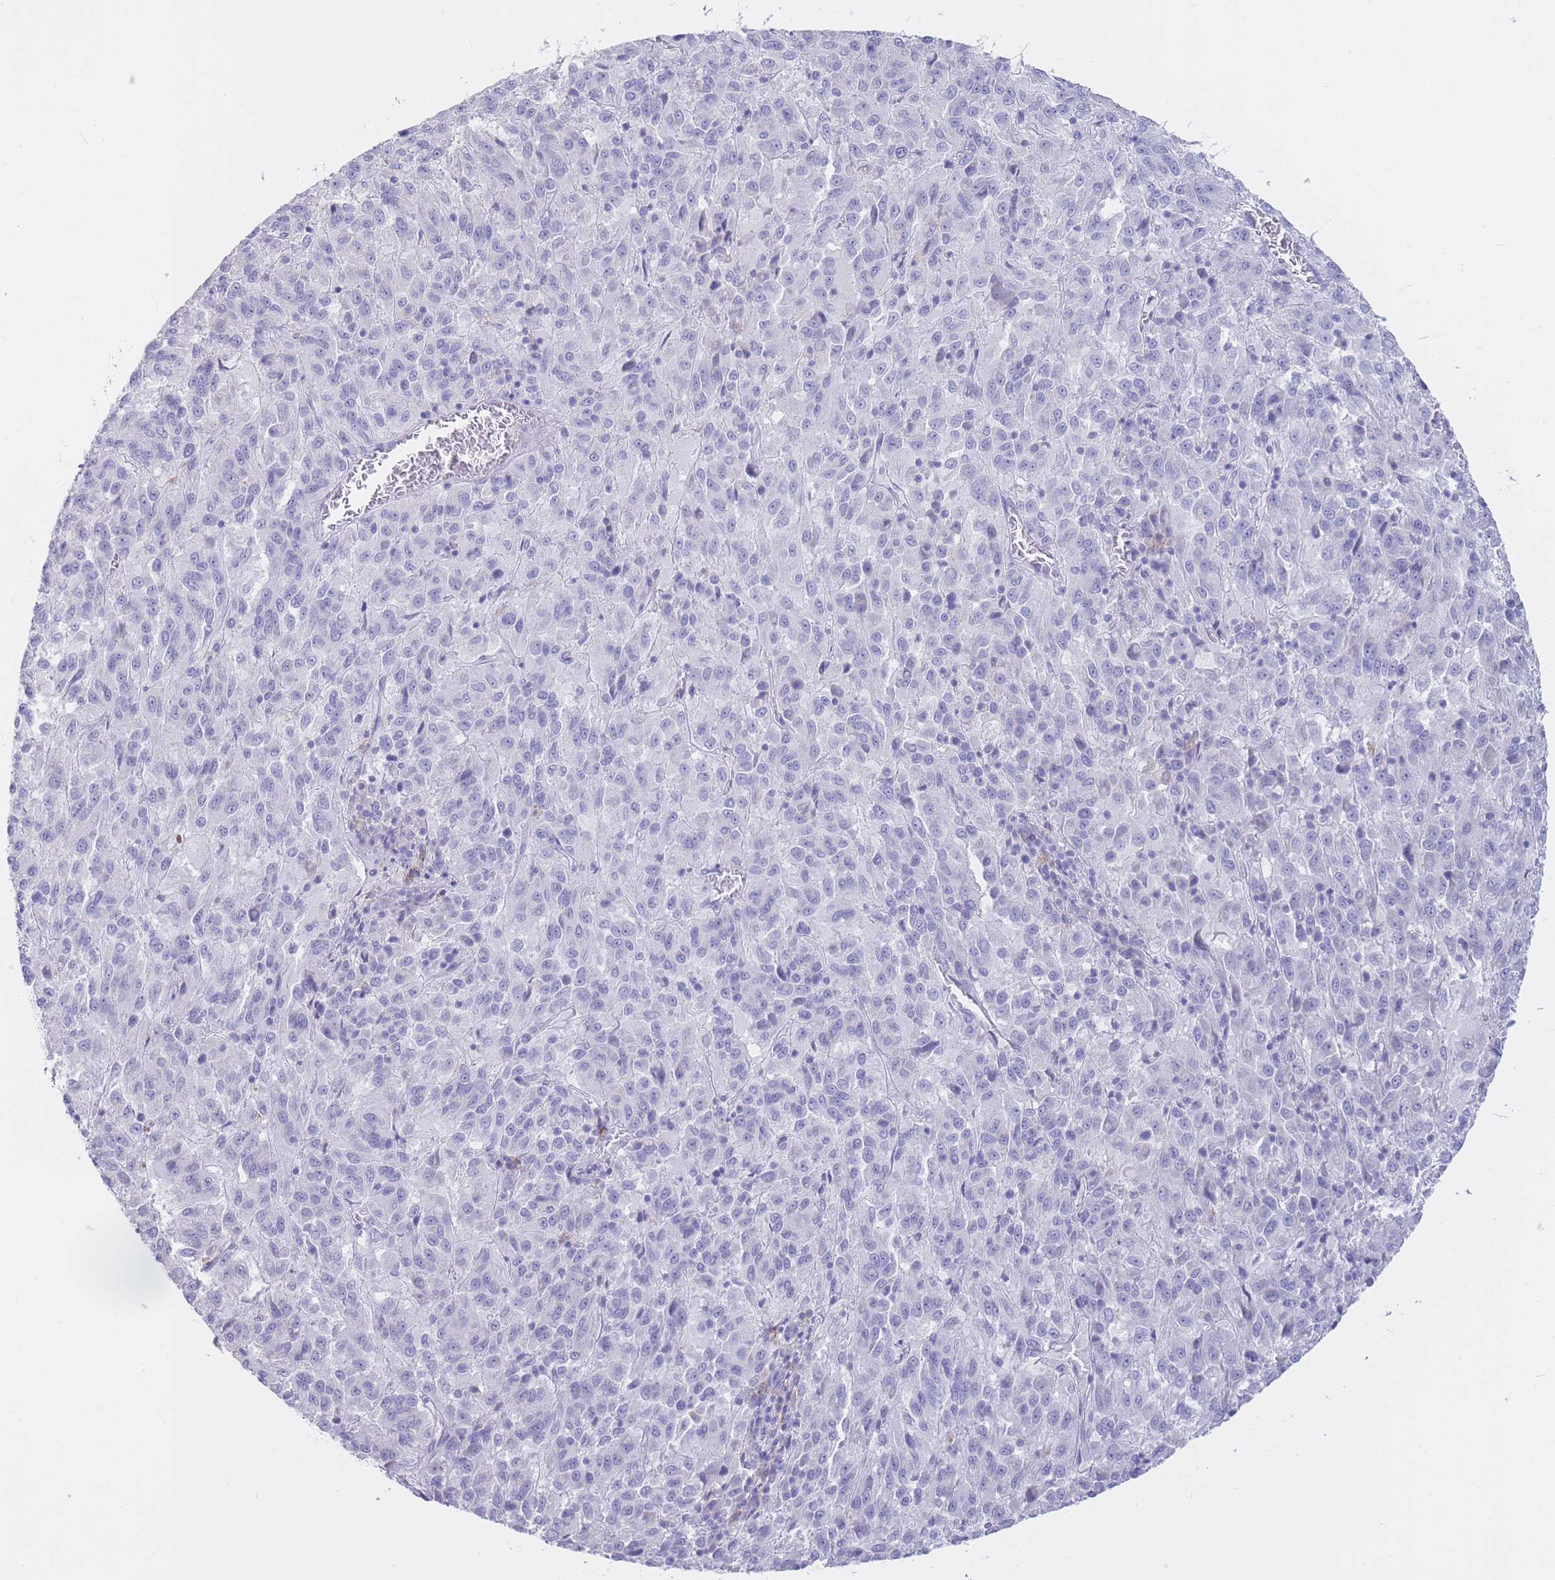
{"staining": {"intensity": "negative", "quantity": "none", "location": "none"}, "tissue": "melanoma", "cell_type": "Tumor cells", "image_type": "cancer", "snomed": [{"axis": "morphology", "description": "Malignant melanoma, Metastatic site"}, {"axis": "topography", "description": "Lung"}], "caption": "A histopathology image of melanoma stained for a protein displays no brown staining in tumor cells.", "gene": "CD37", "patient": {"sex": "male", "age": 64}}